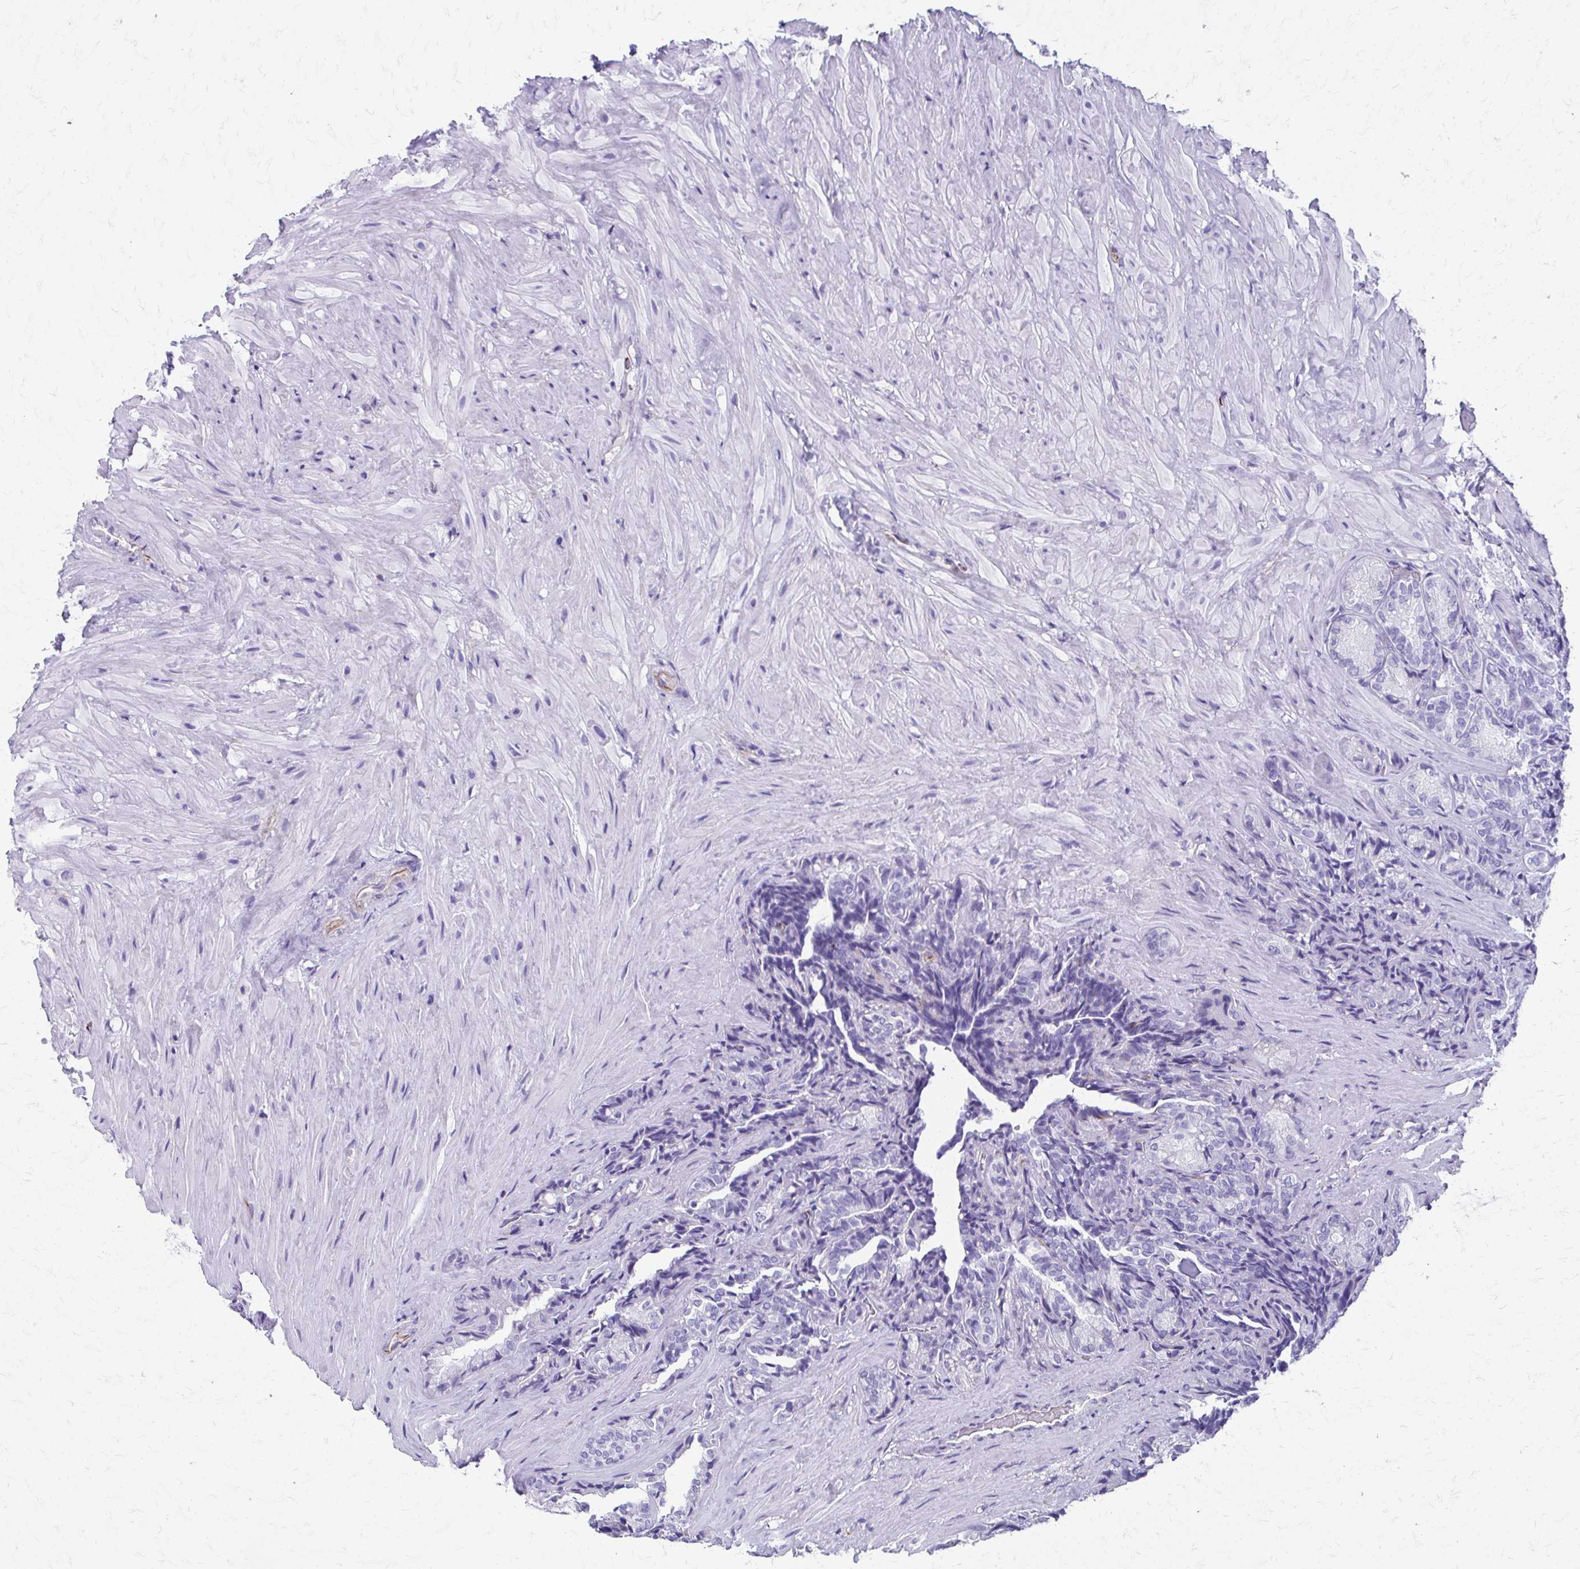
{"staining": {"intensity": "negative", "quantity": "none", "location": "none"}, "tissue": "seminal vesicle", "cell_type": "Glandular cells", "image_type": "normal", "snomed": [{"axis": "morphology", "description": "Normal tissue, NOS"}, {"axis": "topography", "description": "Seminal veicle"}], "caption": "Glandular cells are negative for brown protein staining in benign seminal vesicle. (Immunohistochemistry (ihc), brightfield microscopy, high magnification).", "gene": "TRIM6", "patient": {"sex": "male", "age": 68}}